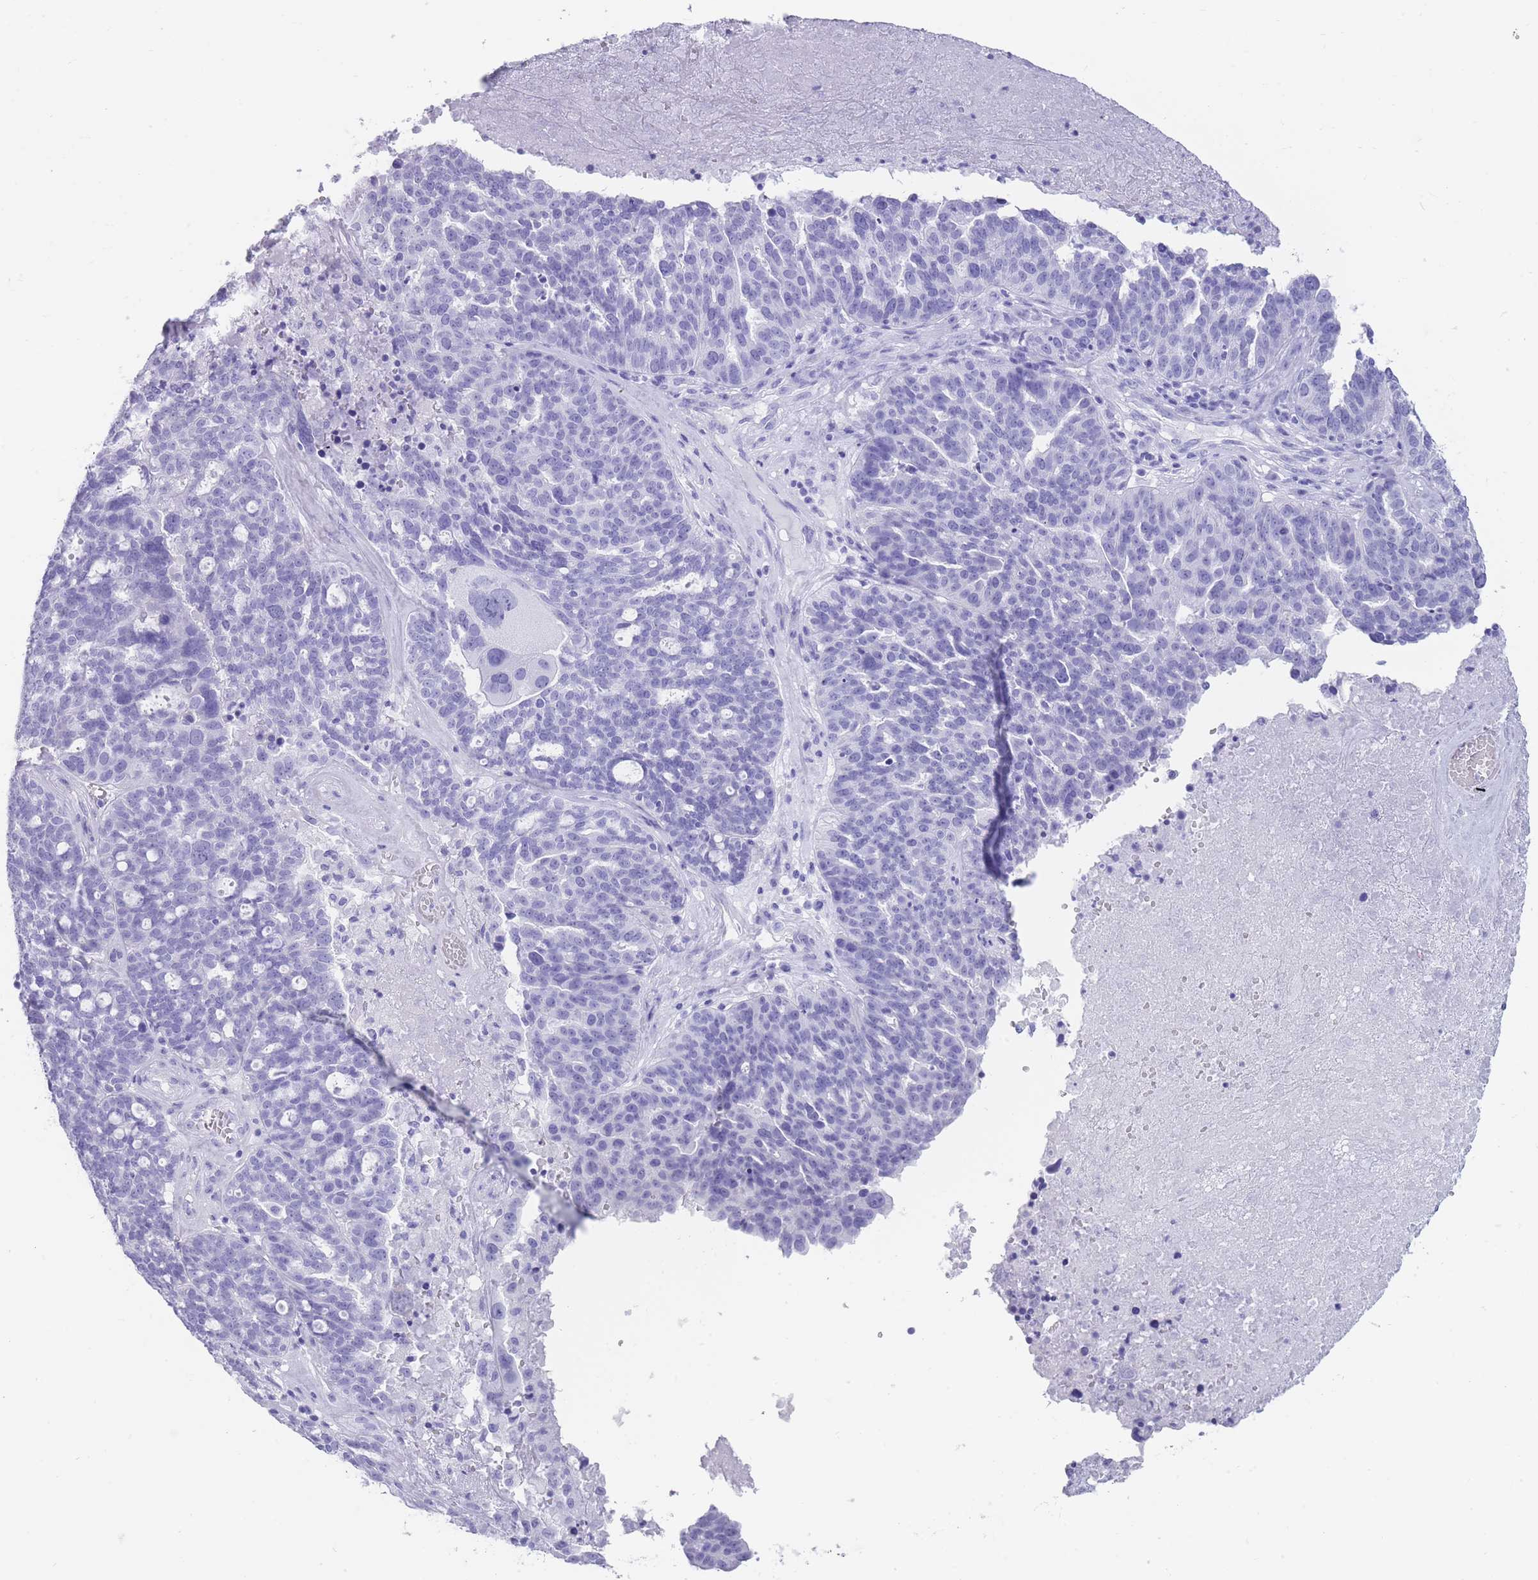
{"staining": {"intensity": "negative", "quantity": "none", "location": "none"}, "tissue": "ovarian cancer", "cell_type": "Tumor cells", "image_type": "cancer", "snomed": [{"axis": "morphology", "description": "Cystadenocarcinoma, serous, NOS"}, {"axis": "topography", "description": "Ovary"}], "caption": "High magnification brightfield microscopy of ovarian cancer (serous cystadenocarcinoma) stained with DAB (3,3'-diaminobenzidine) (brown) and counterstained with hematoxylin (blue): tumor cells show no significant staining.", "gene": "ELOA2", "patient": {"sex": "female", "age": 59}}